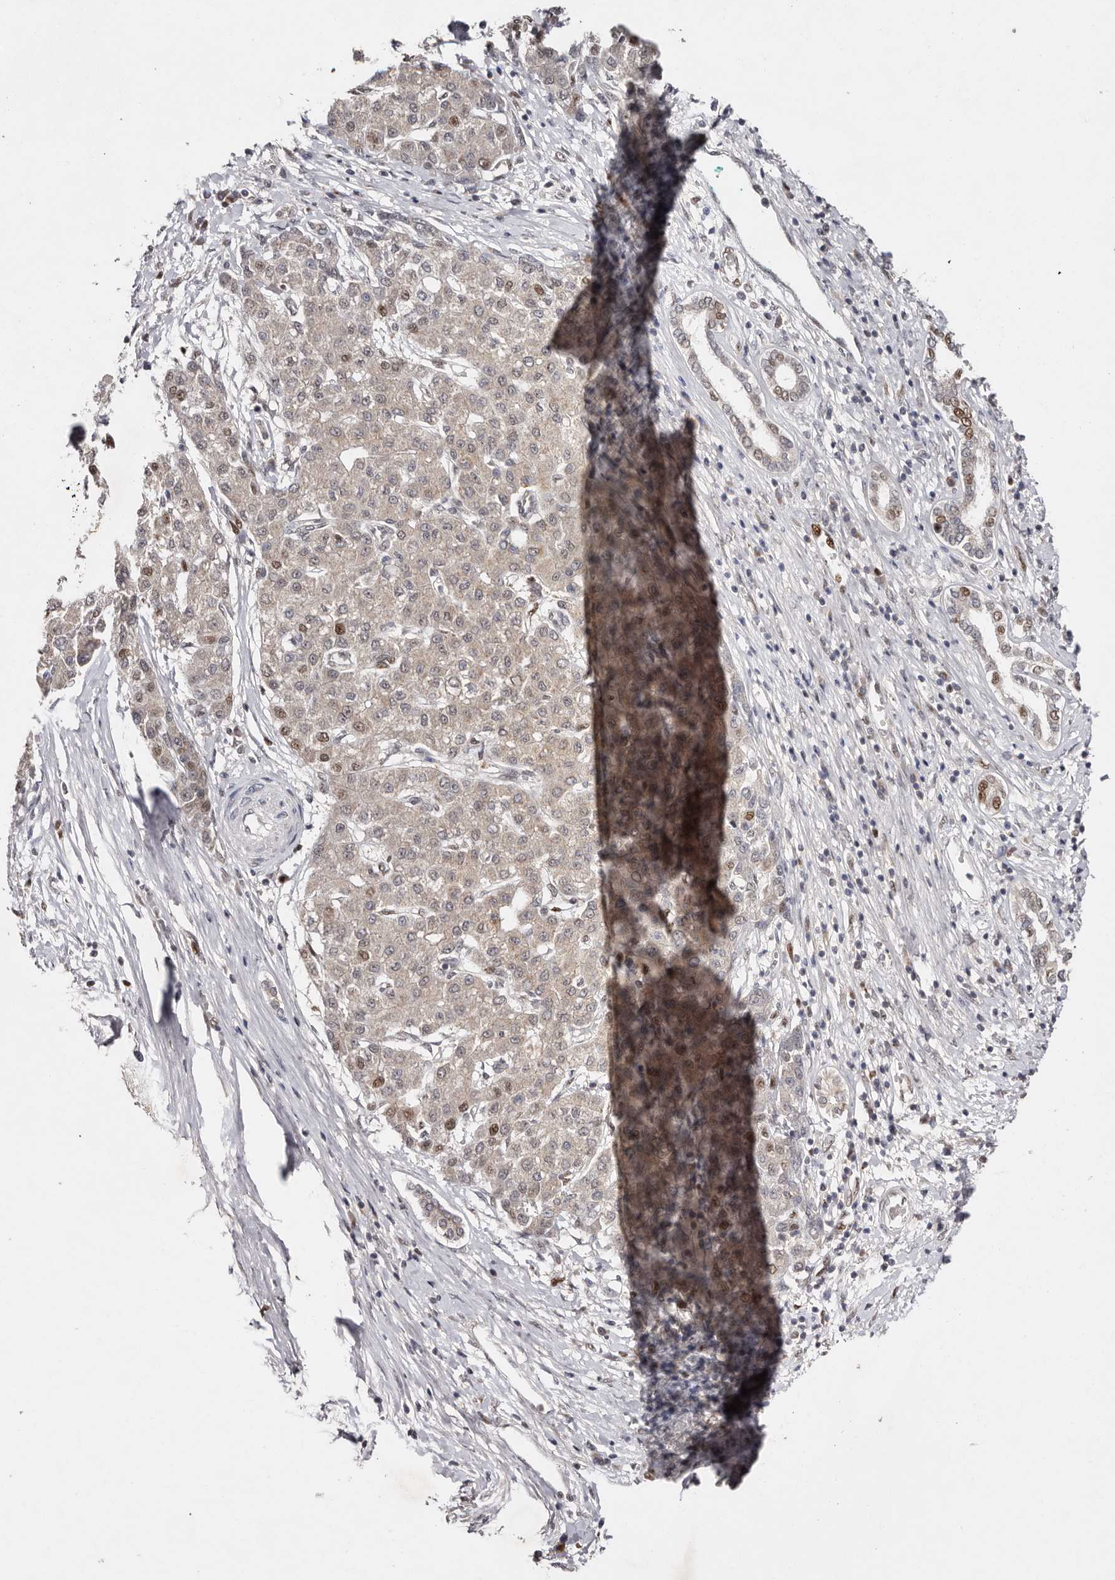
{"staining": {"intensity": "moderate", "quantity": "<25%", "location": "nuclear"}, "tissue": "liver cancer", "cell_type": "Tumor cells", "image_type": "cancer", "snomed": [{"axis": "morphology", "description": "Carcinoma, Hepatocellular, NOS"}, {"axis": "topography", "description": "Liver"}], "caption": "Moderate nuclear expression for a protein is appreciated in approximately <25% of tumor cells of liver hepatocellular carcinoma using immunohistochemistry.", "gene": "KLF7", "patient": {"sex": "male", "age": 65}}